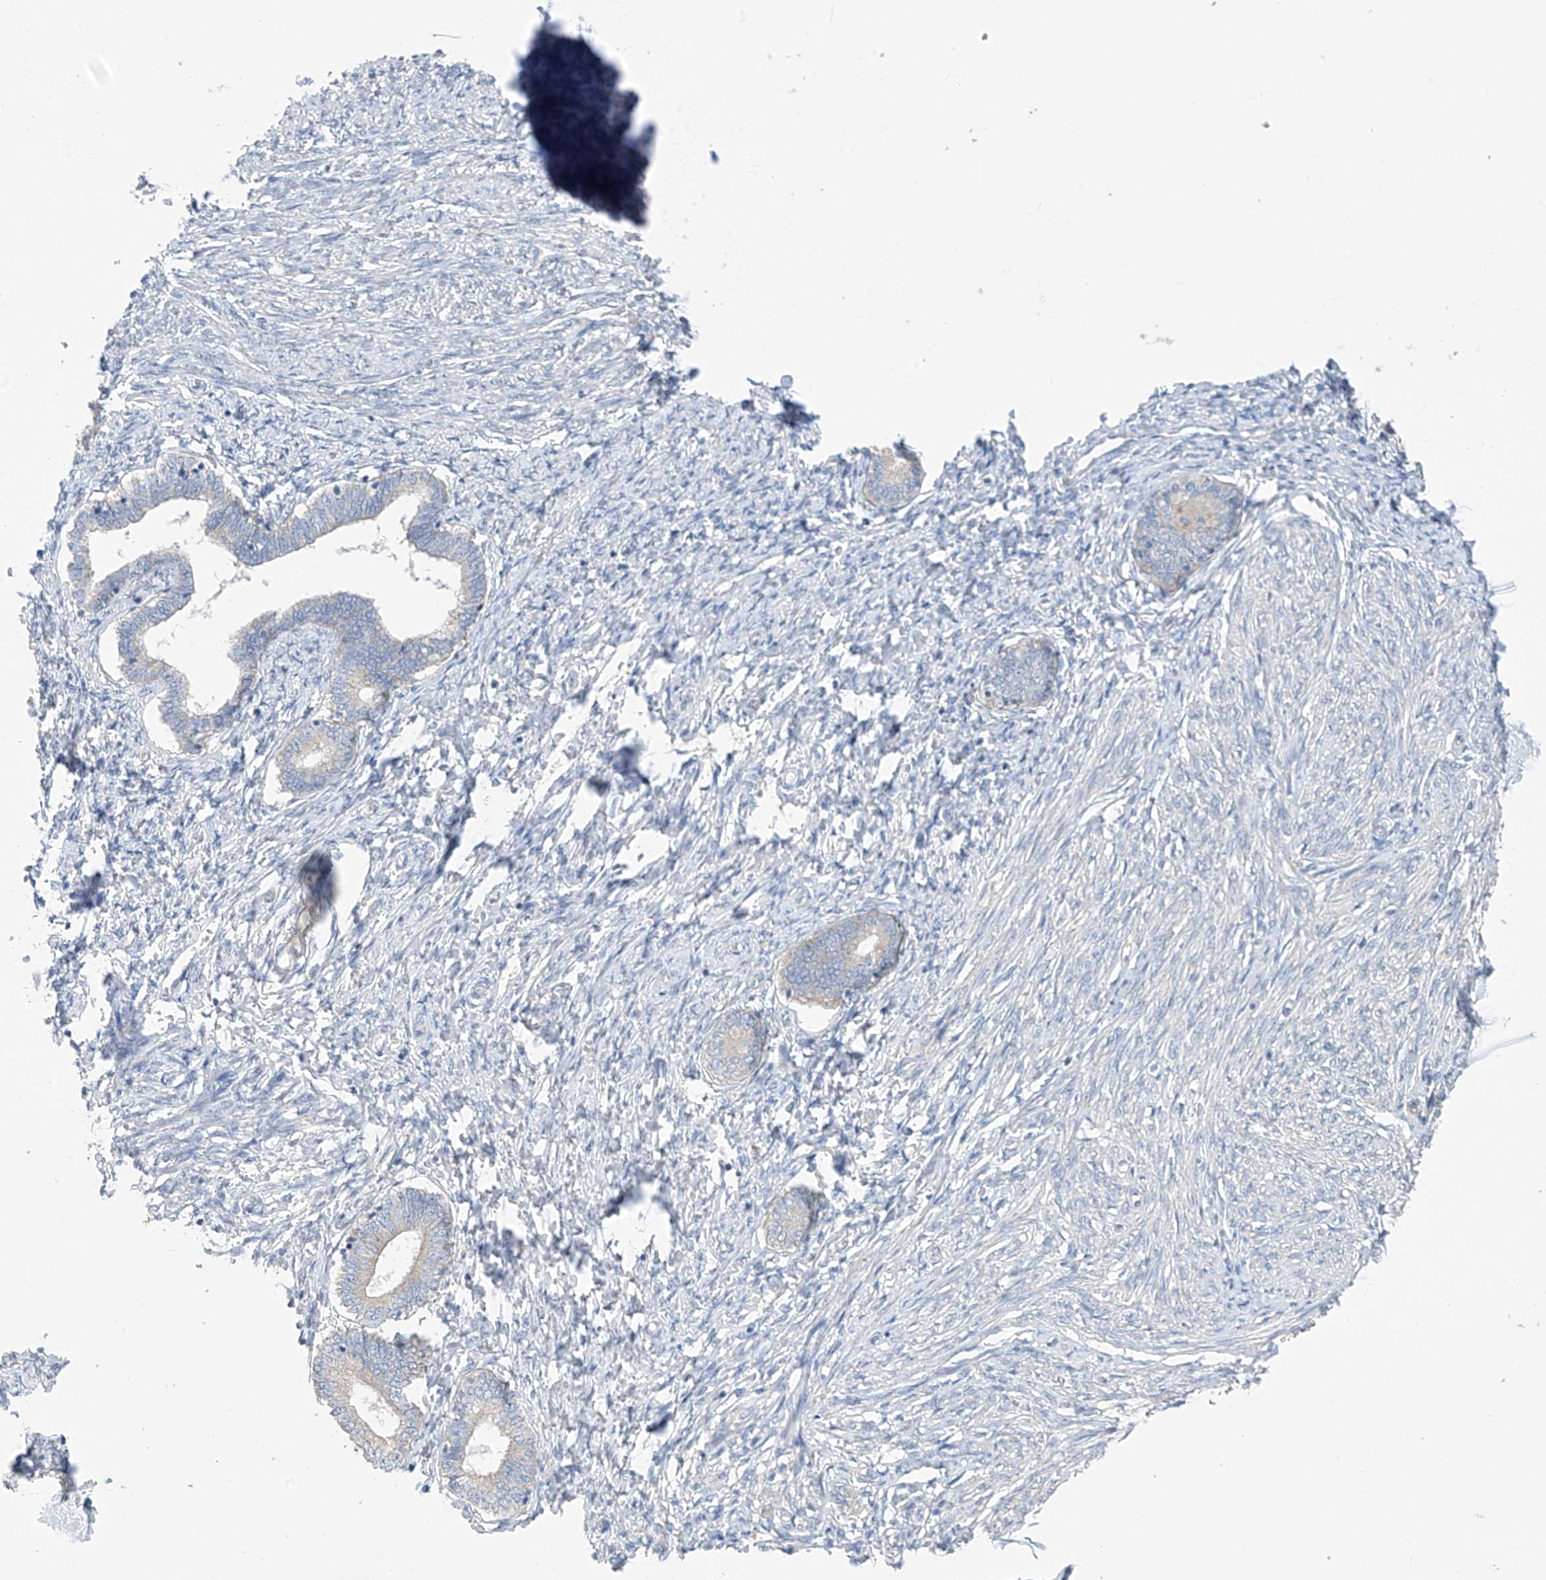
{"staining": {"intensity": "negative", "quantity": "none", "location": "none"}, "tissue": "endometrium", "cell_type": "Cells in endometrial stroma", "image_type": "normal", "snomed": [{"axis": "morphology", "description": "Normal tissue, NOS"}, {"axis": "topography", "description": "Endometrium"}], "caption": "This is an immunohistochemistry (IHC) image of benign endometrium. There is no staining in cells in endometrial stroma.", "gene": "RPL4", "patient": {"sex": "female", "age": 72}}